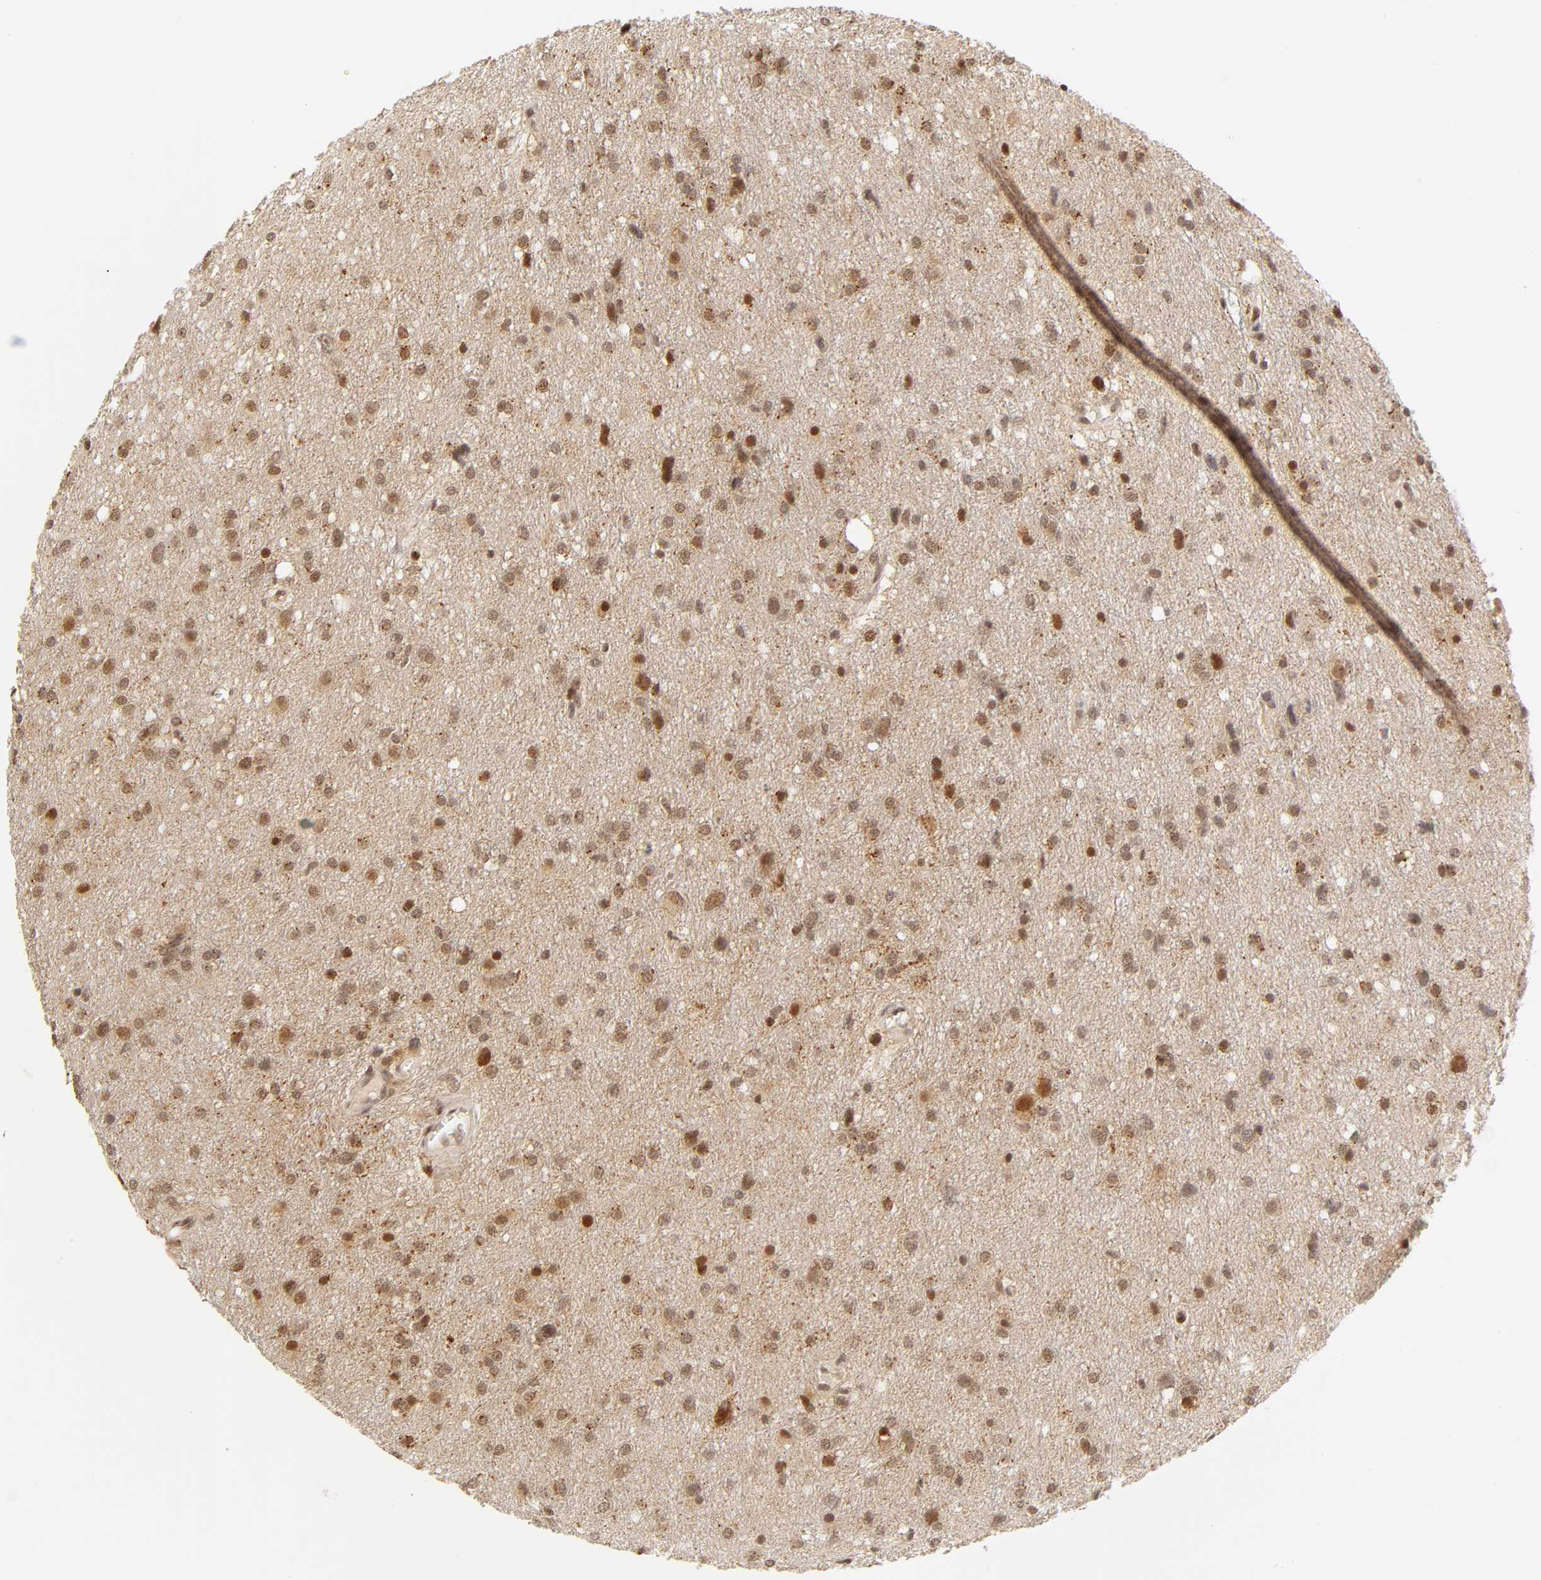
{"staining": {"intensity": "weak", "quantity": "25%-75%", "location": "cytoplasmic/membranous,nuclear"}, "tissue": "glioma", "cell_type": "Tumor cells", "image_type": "cancer", "snomed": [{"axis": "morphology", "description": "Glioma, malignant, High grade"}, {"axis": "topography", "description": "Brain"}], "caption": "Weak cytoplasmic/membranous and nuclear expression for a protein is seen in about 25%-75% of tumor cells of malignant high-grade glioma using immunohistochemistry.", "gene": "TAF10", "patient": {"sex": "female", "age": 59}}